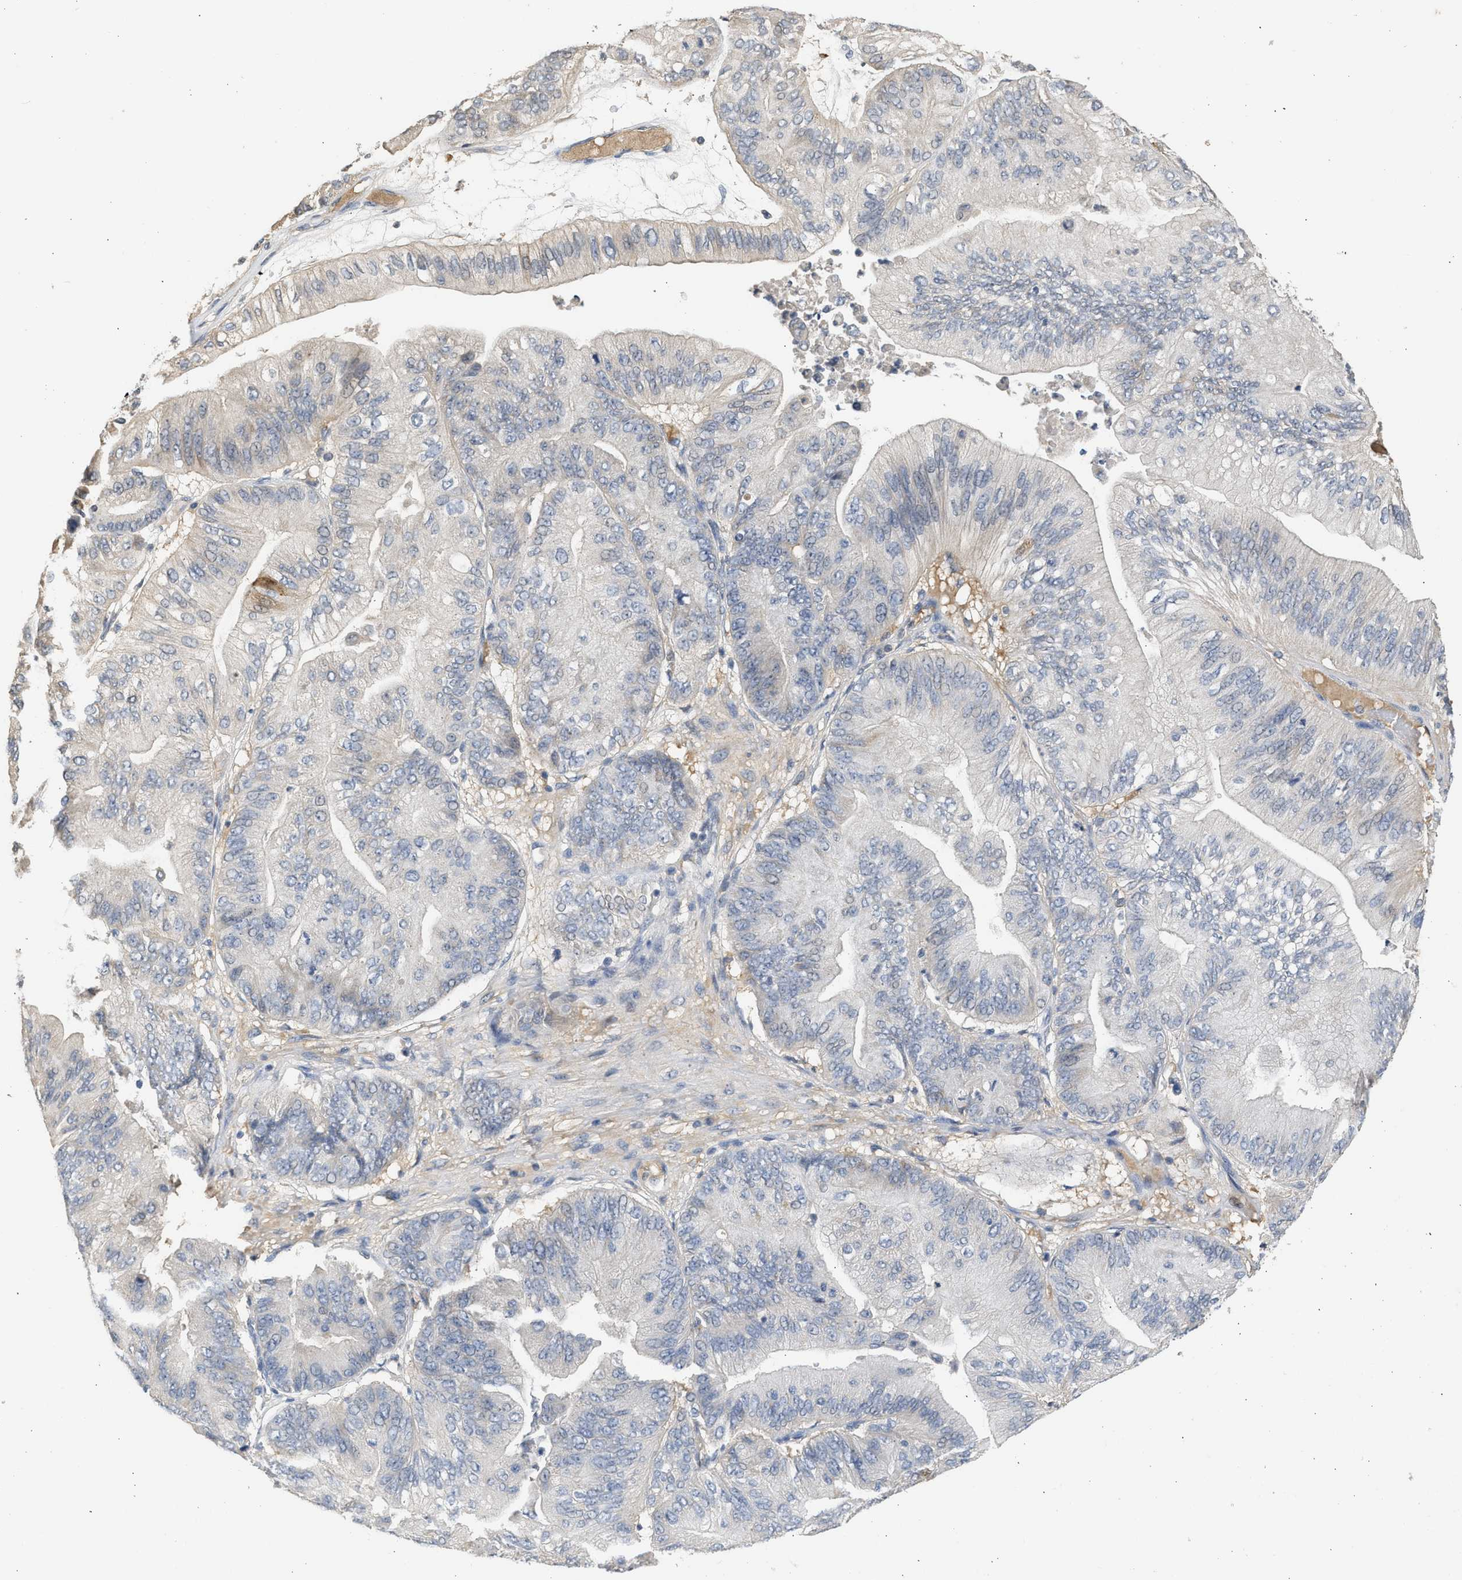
{"staining": {"intensity": "negative", "quantity": "none", "location": "none"}, "tissue": "ovarian cancer", "cell_type": "Tumor cells", "image_type": "cancer", "snomed": [{"axis": "morphology", "description": "Cystadenocarcinoma, mucinous, NOS"}, {"axis": "topography", "description": "Ovary"}], "caption": "Ovarian mucinous cystadenocarcinoma was stained to show a protein in brown. There is no significant expression in tumor cells.", "gene": "SULT2A1", "patient": {"sex": "female", "age": 61}}